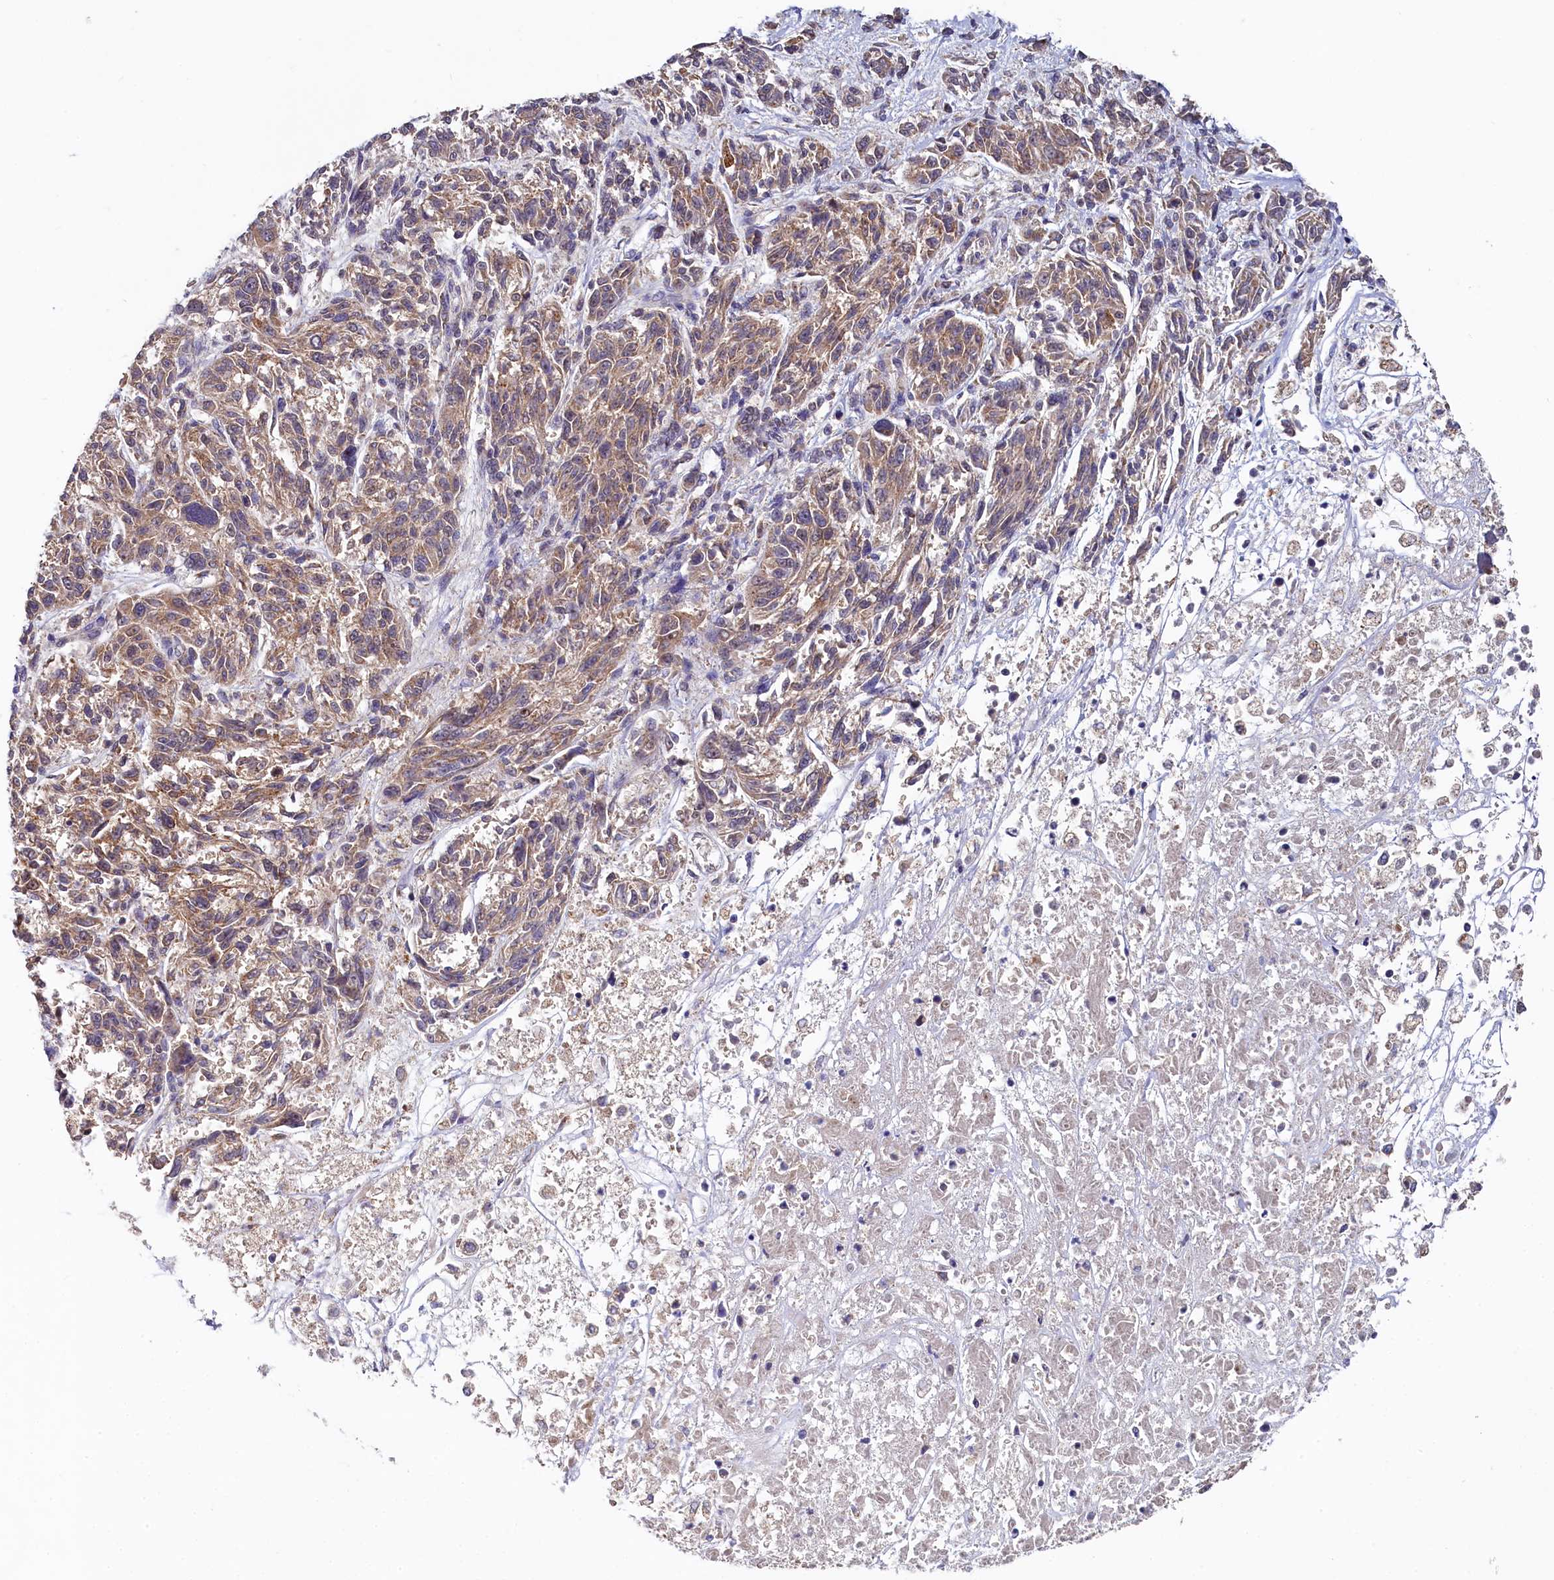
{"staining": {"intensity": "moderate", "quantity": ">75%", "location": "cytoplasmic/membranous"}, "tissue": "melanoma", "cell_type": "Tumor cells", "image_type": "cancer", "snomed": [{"axis": "morphology", "description": "Malignant melanoma, NOS"}, {"axis": "topography", "description": "Skin"}], "caption": "Malignant melanoma tissue demonstrates moderate cytoplasmic/membranous expression in approximately >75% of tumor cells The staining is performed using DAB (3,3'-diaminobenzidine) brown chromogen to label protein expression. The nuclei are counter-stained blue using hematoxylin.", "gene": "SPINK9", "patient": {"sex": "male", "age": 53}}